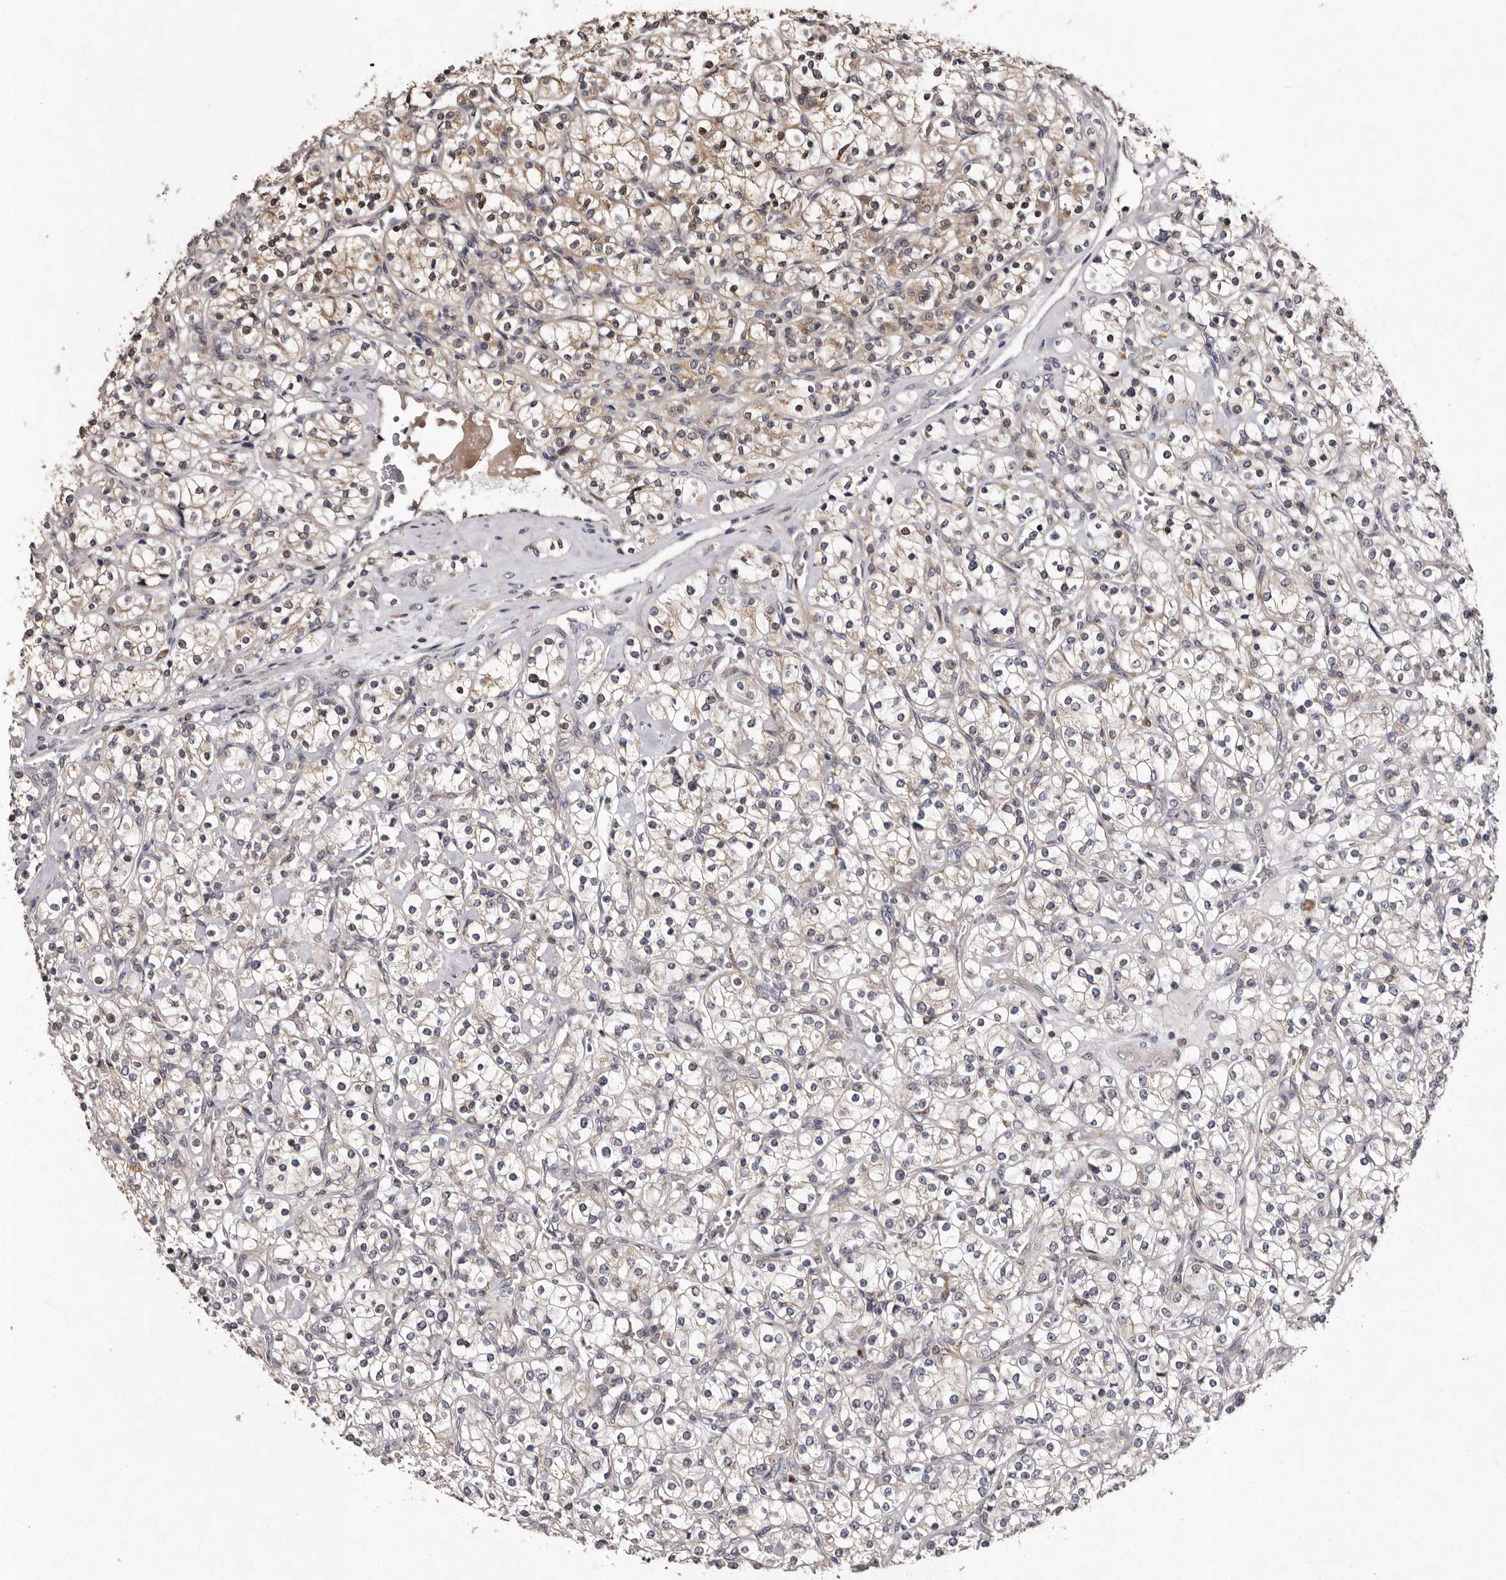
{"staining": {"intensity": "weak", "quantity": "25%-75%", "location": "cytoplasmic/membranous"}, "tissue": "renal cancer", "cell_type": "Tumor cells", "image_type": "cancer", "snomed": [{"axis": "morphology", "description": "Adenocarcinoma, NOS"}, {"axis": "topography", "description": "Kidney"}], "caption": "Immunohistochemistry staining of renal cancer (adenocarcinoma), which reveals low levels of weak cytoplasmic/membranous positivity in about 25%-75% of tumor cells indicating weak cytoplasmic/membranous protein expression. The staining was performed using DAB (brown) for protein detection and nuclei were counterstained in hematoxylin (blue).", "gene": "FAM91A1", "patient": {"sex": "male", "age": 77}}